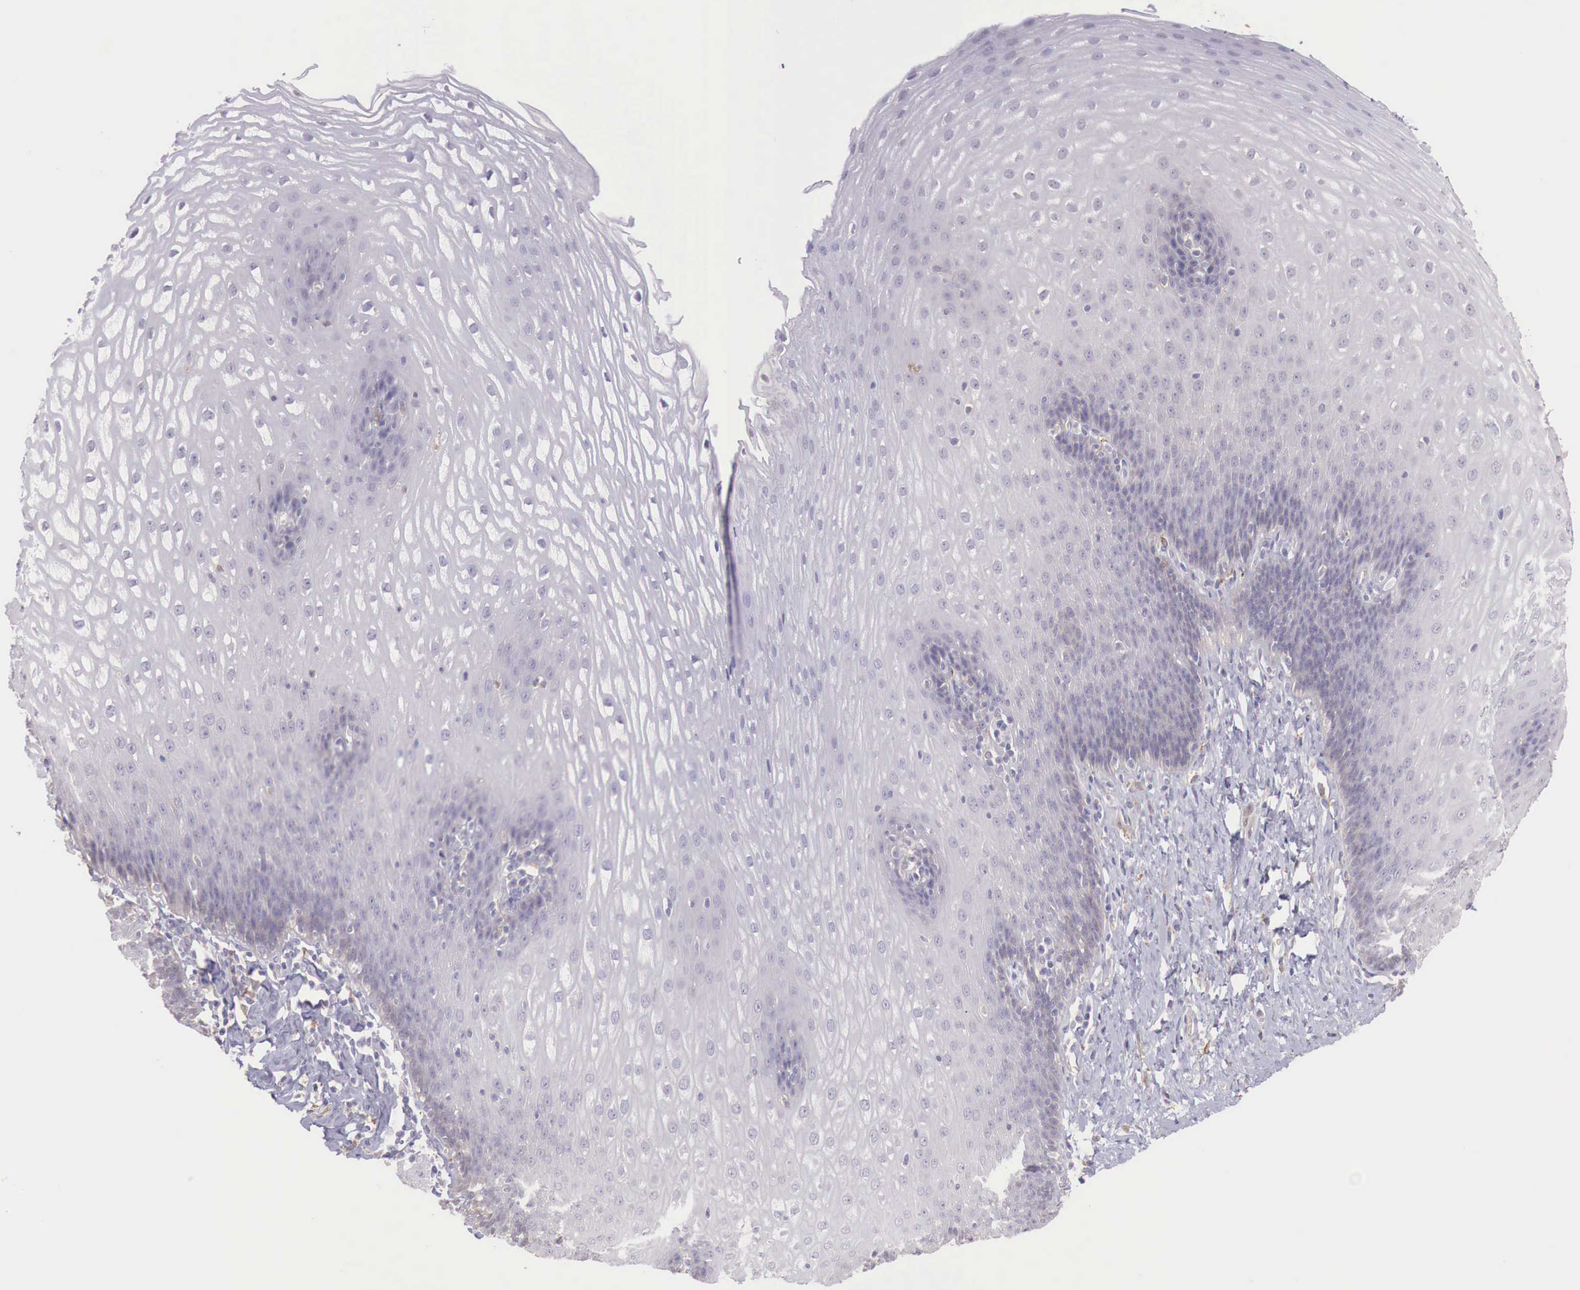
{"staining": {"intensity": "weak", "quantity": "<25%", "location": "cytoplasmic/membranous"}, "tissue": "esophagus", "cell_type": "Squamous epithelial cells", "image_type": "normal", "snomed": [{"axis": "morphology", "description": "Normal tissue, NOS"}, {"axis": "topography", "description": "Esophagus"}], "caption": "The immunohistochemistry histopathology image has no significant positivity in squamous epithelial cells of esophagus.", "gene": "CHRDL1", "patient": {"sex": "female", "age": 61}}